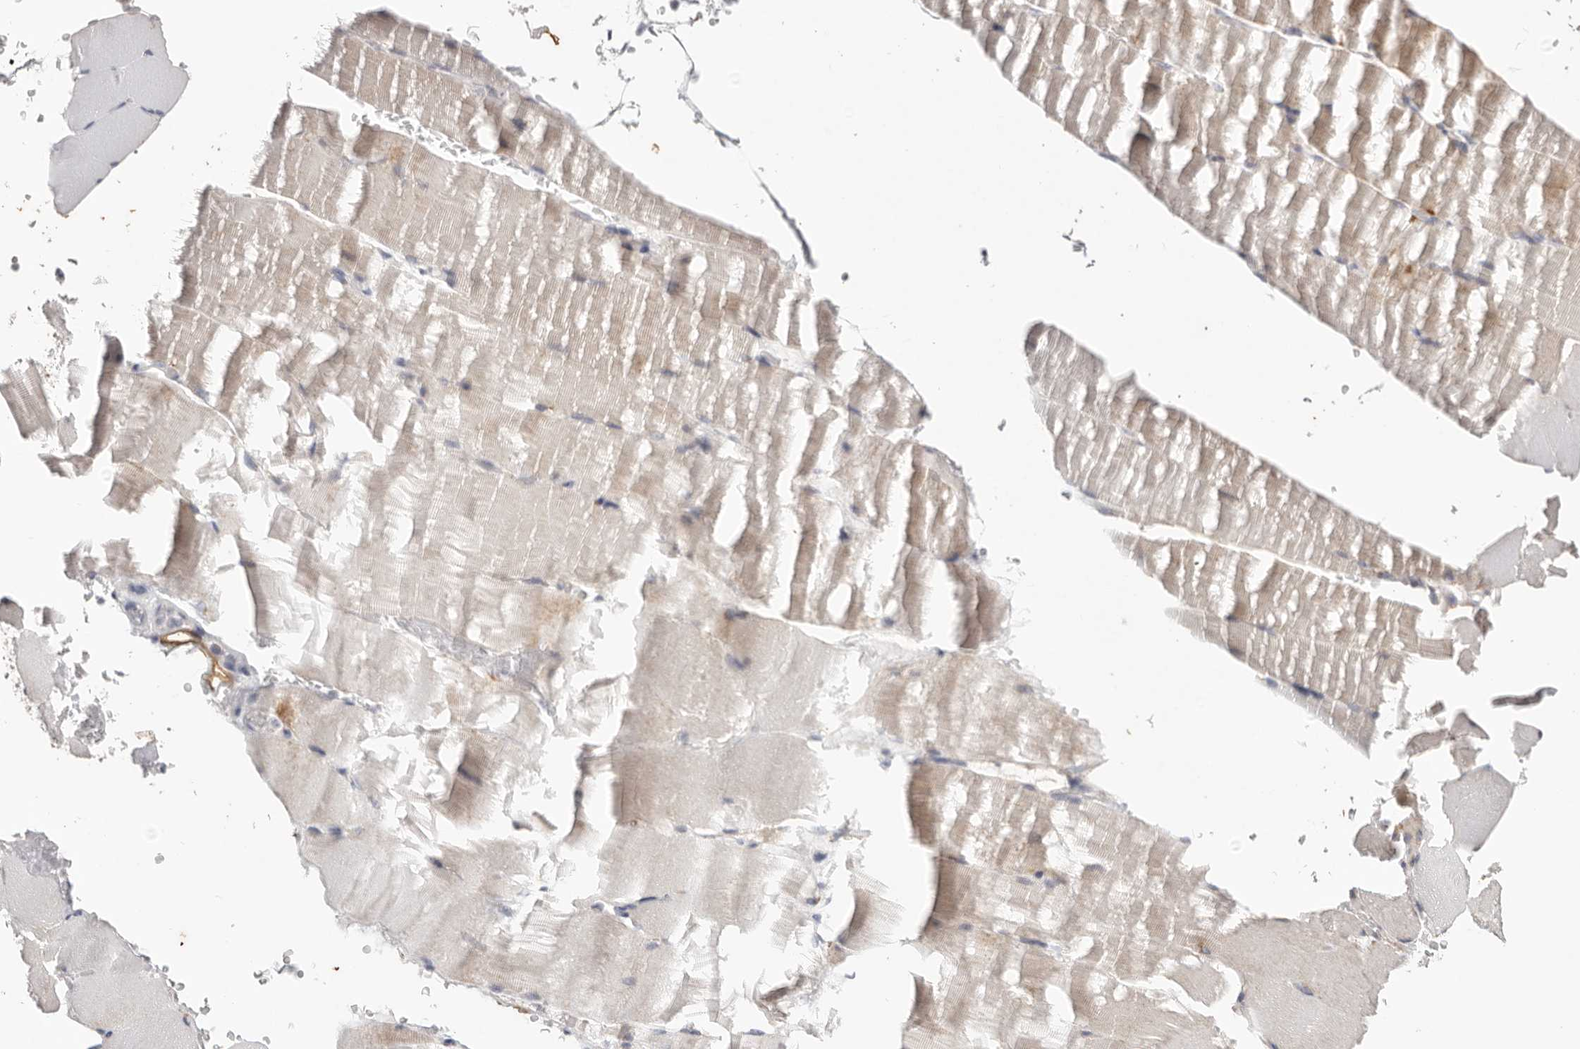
{"staining": {"intensity": "weak", "quantity": "<25%", "location": "cytoplasmic/membranous"}, "tissue": "skeletal muscle", "cell_type": "Myocytes", "image_type": "normal", "snomed": [{"axis": "morphology", "description": "Normal tissue, NOS"}, {"axis": "topography", "description": "Skeletal muscle"}, {"axis": "topography", "description": "Parathyroid gland"}], "caption": "Immunohistochemistry of normal human skeletal muscle shows no staining in myocytes.", "gene": "WDR77", "patient": {"sex": "female", "age": 37}}